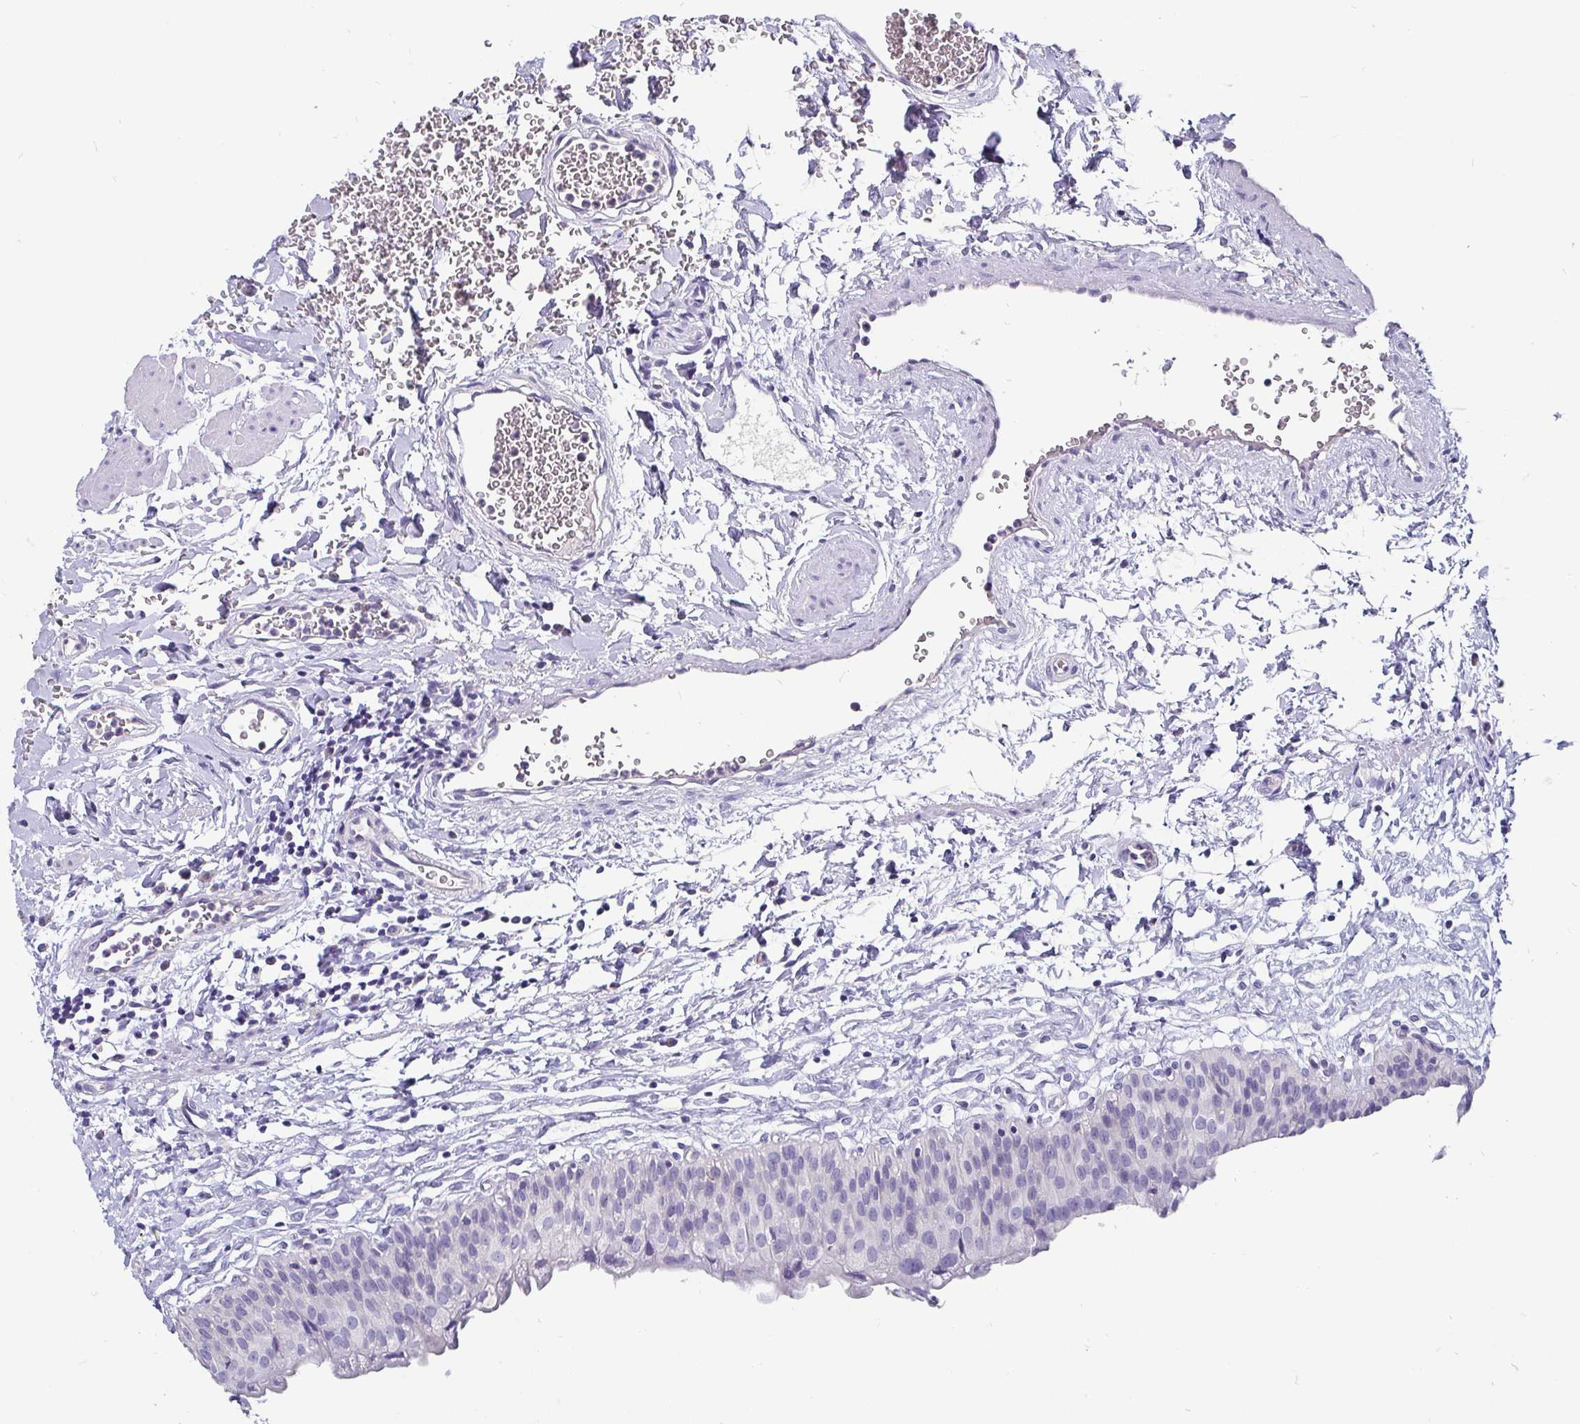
{"staining": {"intensity": "negative", "quantity": "none", "location": "none"}, "tissue": "urinary bladder", "cell_type": "Urothelial cells", "image_type": "normal", "snomed": [{"axis": "morphology", "description": "Normal tissue, NOS"}, {"axis": "topography", "description": "Urinary bladder"}], "caption": "Immunohistochemistry (IHC) micrograph of normal urinary bladder: urinary bladder stained with DAB (3,3'-diaminobenzidine) displays no significant protein expression in urothelial cells.", "gene": "ADAMTS6", "patient": {"sex": "male", "age": 55}}